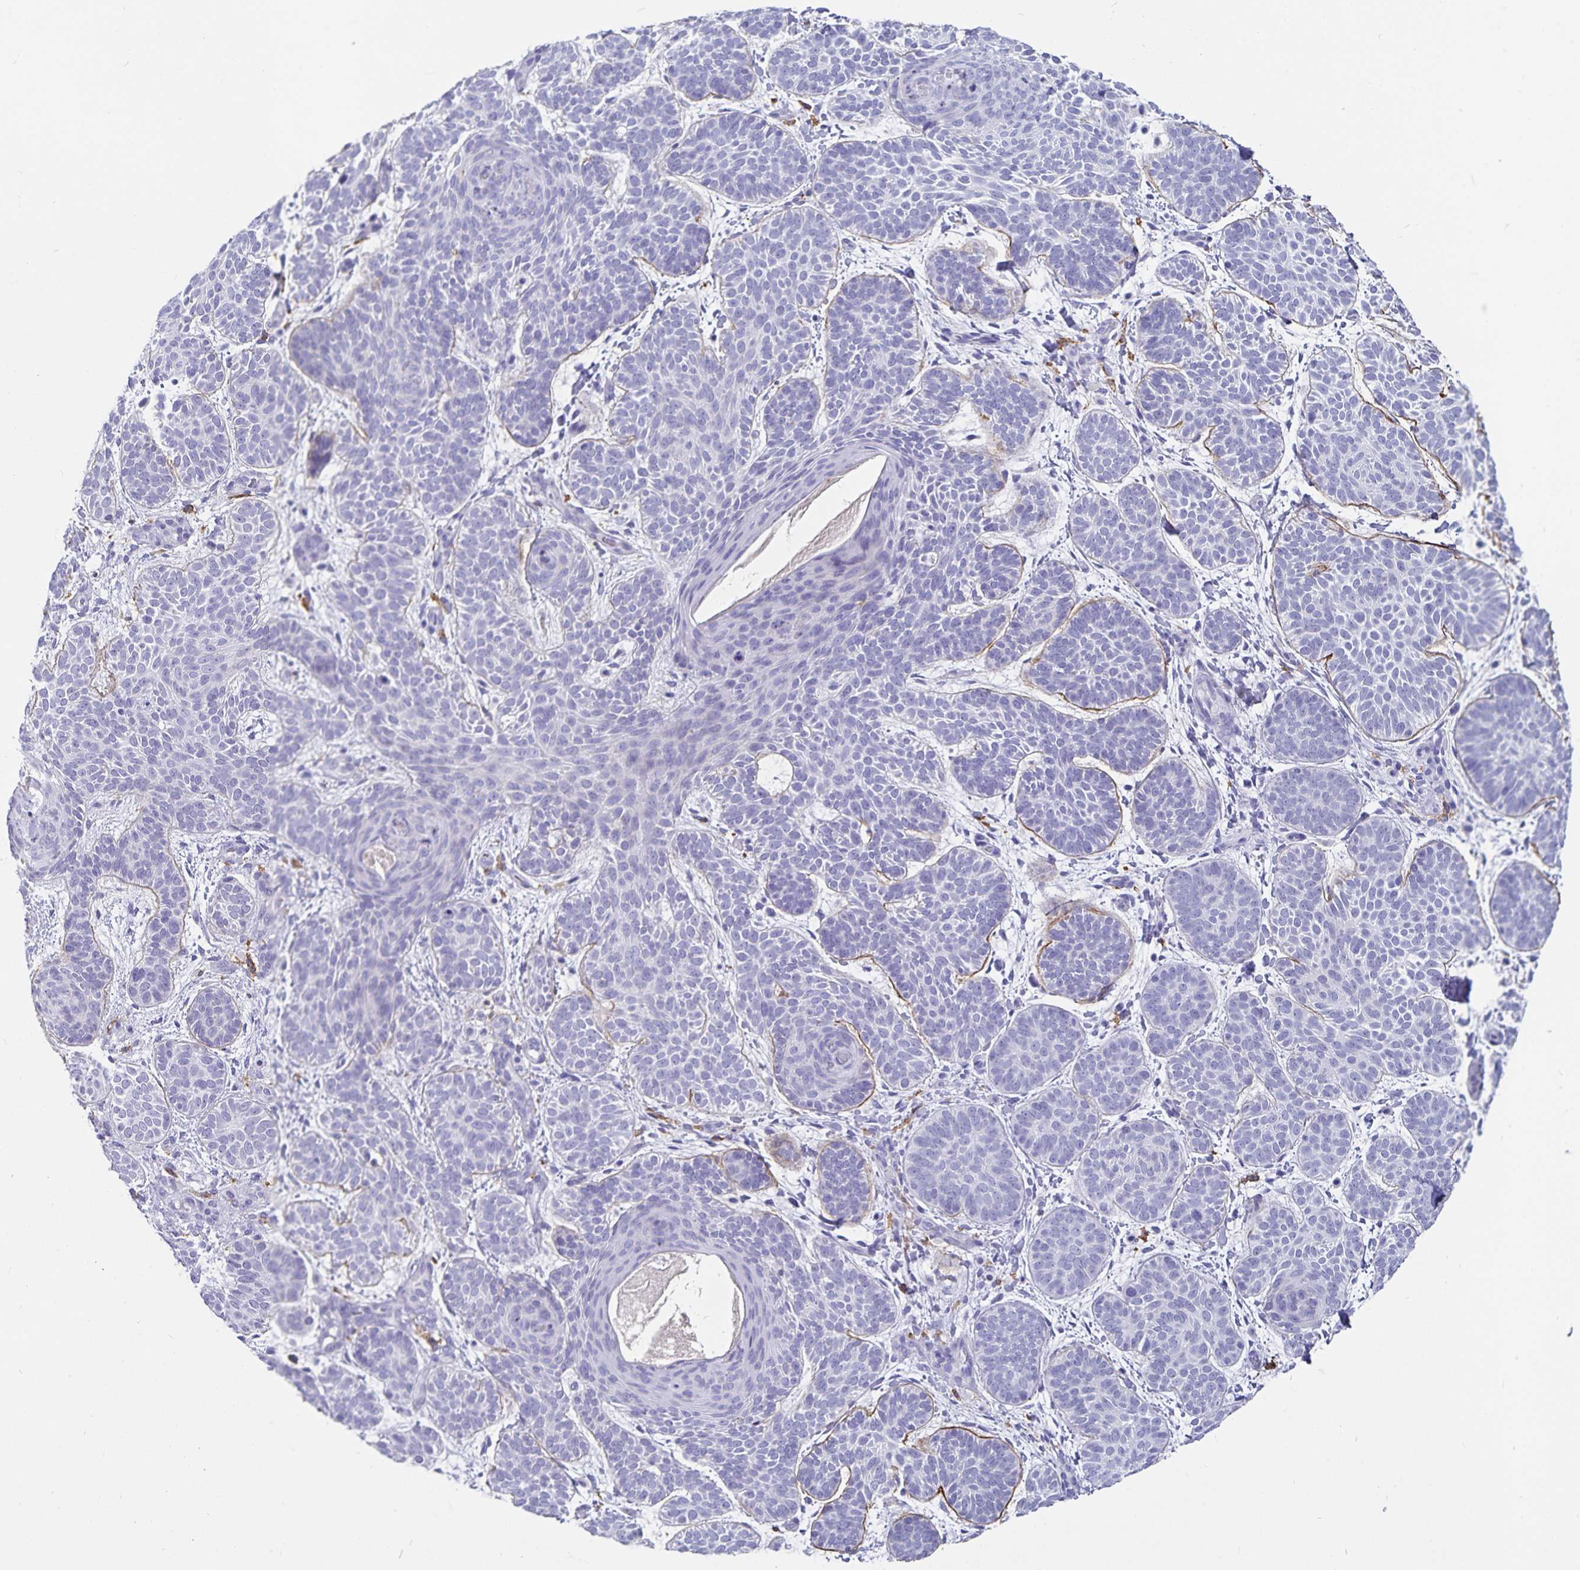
{"staining": {"intensity": "negative", "quantity": "none", "location": "none"}, "tissue": "skin cancer", "cell_type": "Tumor cells", "image_type": "cancer", "snomed": [{"axis": "morphology", "description": "Basal cell carcinoma"}, {"axis": "topography", "description": "Skin"}], "caption": "Immunohistochemistry micrograph of skin cancer stained for a protein (brown), which exhibits no staining in tumor cells. (DAB (3,3'-diaminobenzidine) immunohistochemistry (IHC) visualized using brightfield microscopy, high magnification).", "gene": "PLAC1", "patient": {"sex": "female", "age": 82}}